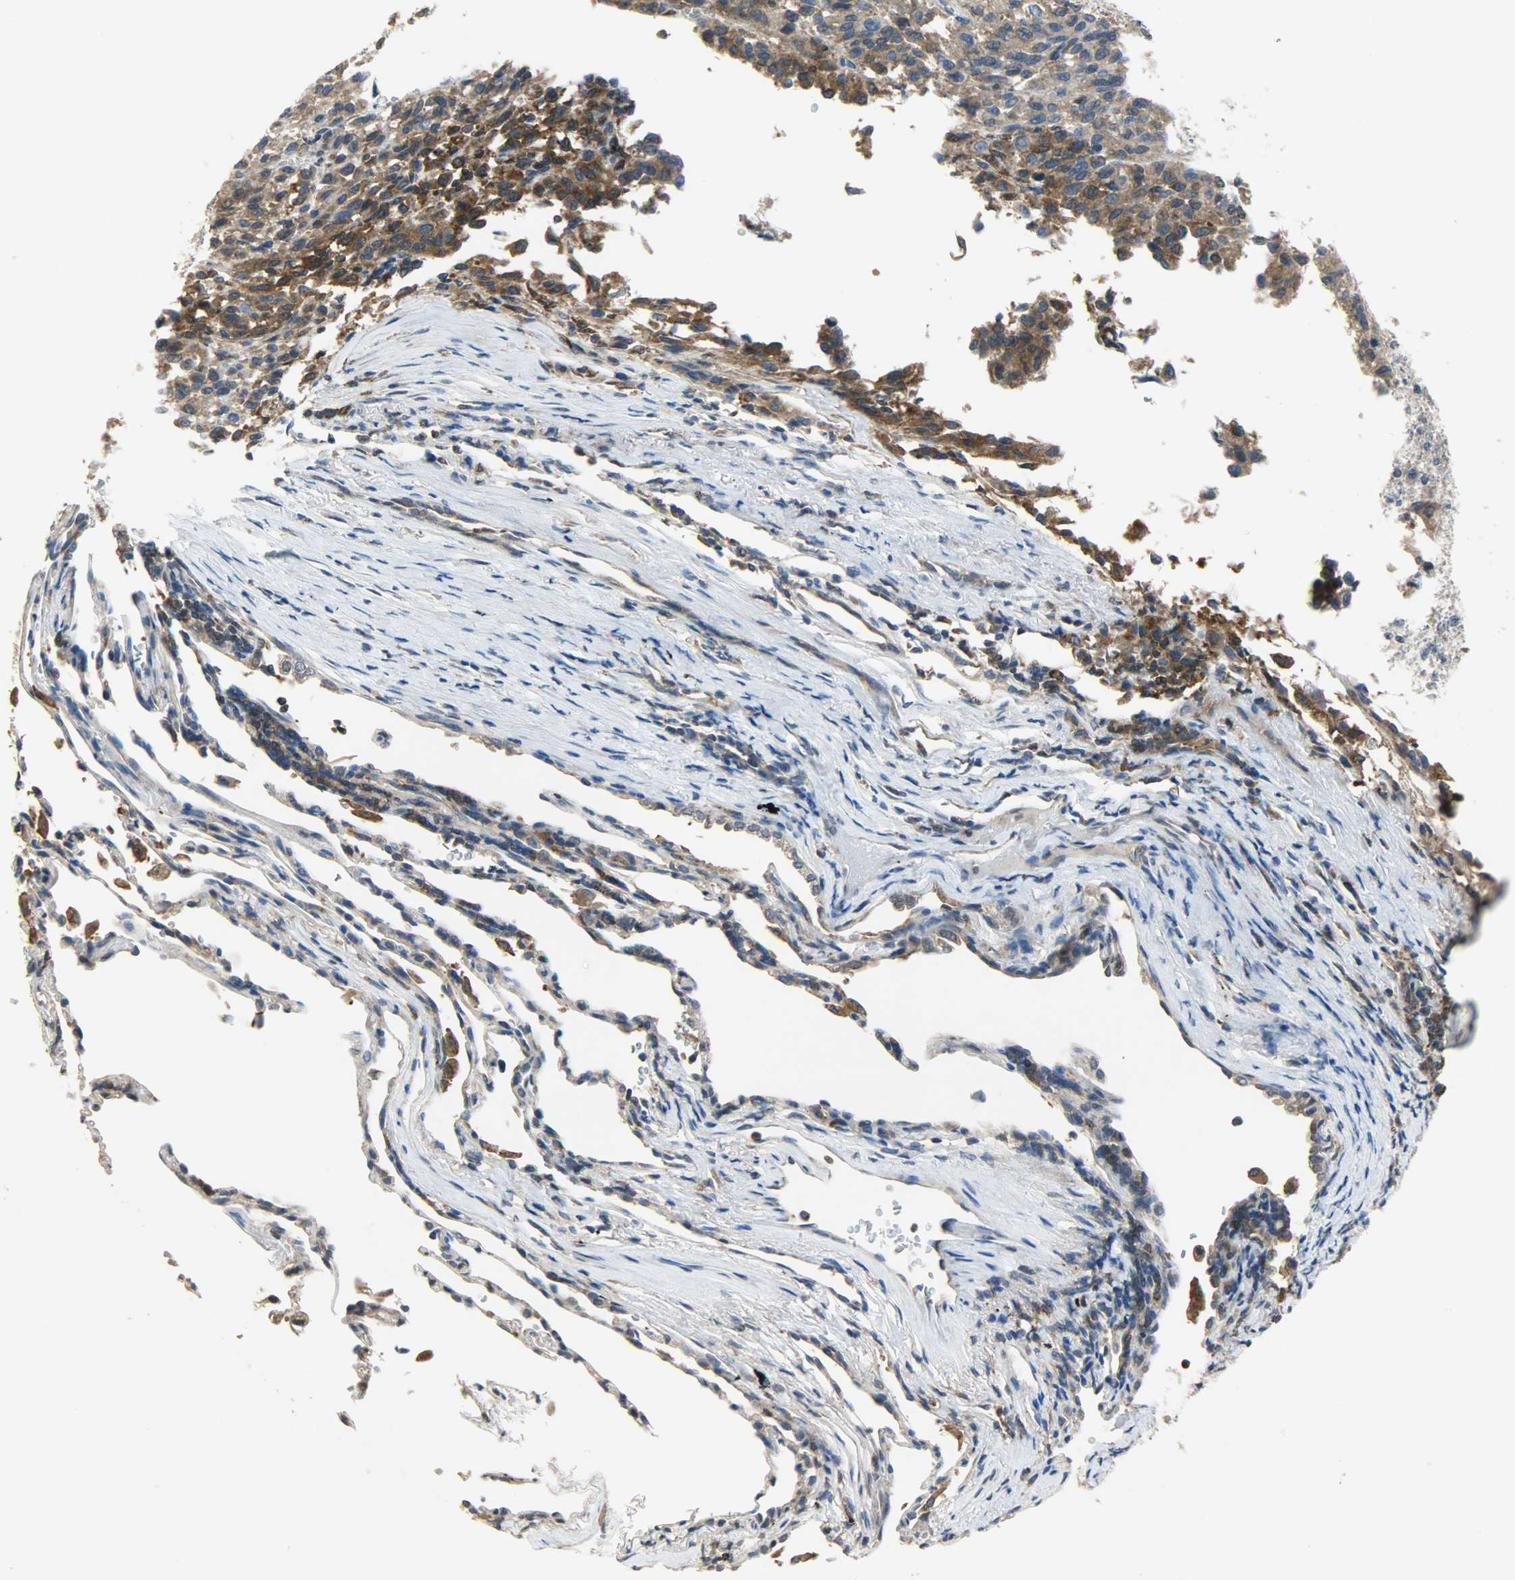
{"staining": {"intensity": "strong", "quantity": ">75%", "location": "cytoplasmic/membranous"}, "tissue": "melanoma", "cell_type": "Tumor cells", "image_type": "cancer", "snomed": [{"axis": "morphology", "description": "Malignant melanoma, Metastatic site"}, {"axis": "topography", "description": "Lung"}], "caption": "IHC of human malignant melanoma (metastatic site) displays high levels of strong cytoplasmic/membranous staining in about >75% of tumor cells.", "gene": "TRIM21", "patient": {"sex": "male", "age": 64}}